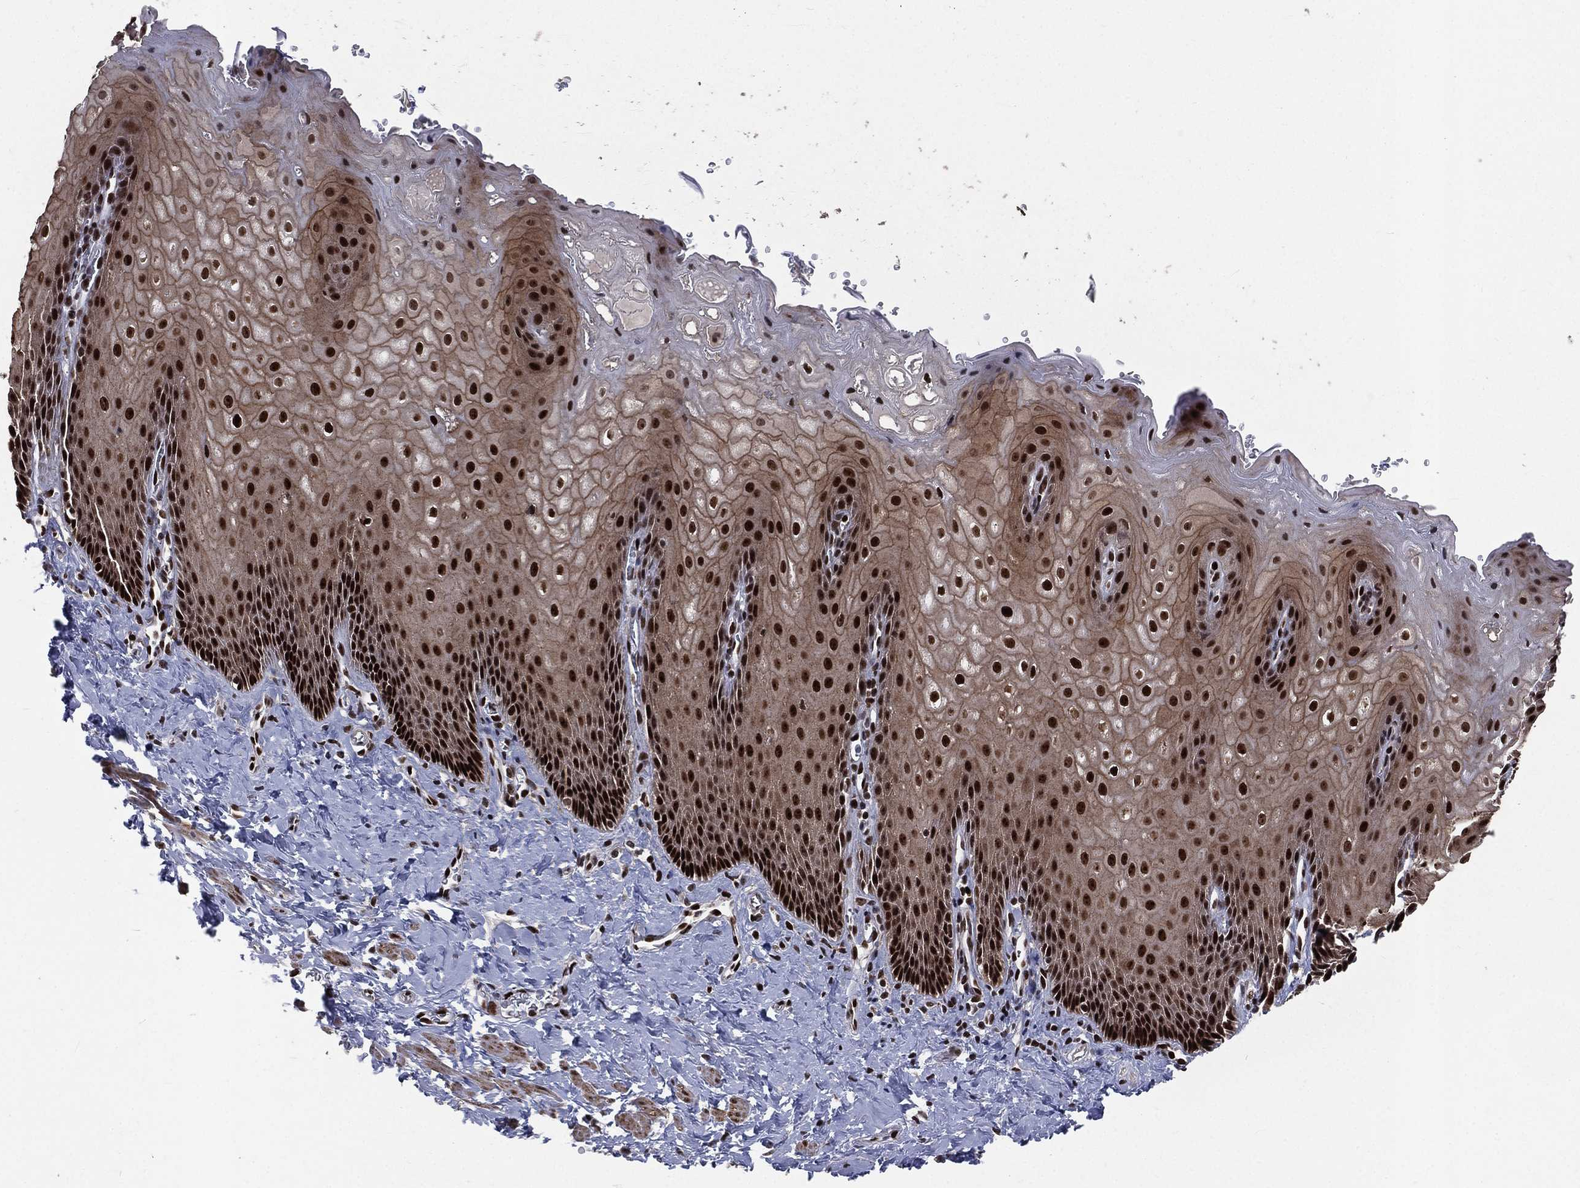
{"staining": {"intensity": "strong", "quantity": ">75%", "location": "nuclear"}, "tissue": "esophagus", "cell_type": "Squamous epithelial cells", "image_type": "normal", "snomed": [{"axis": "morphology", "description": "Normal tissue, NOS"}, {"axis": "topography", "description": "Esophagus"}], "caption": "Protein analysis of normal esophagus demonstrates strong nuclear positivity in about >75% of squamous epithelial cells. (DAB (3,3'-diaminobenzidine) IHC, brown staining for protein, blue staining for nuclei).", "gene": "POLB", "patient": {"sex": "male", "age": 64}}